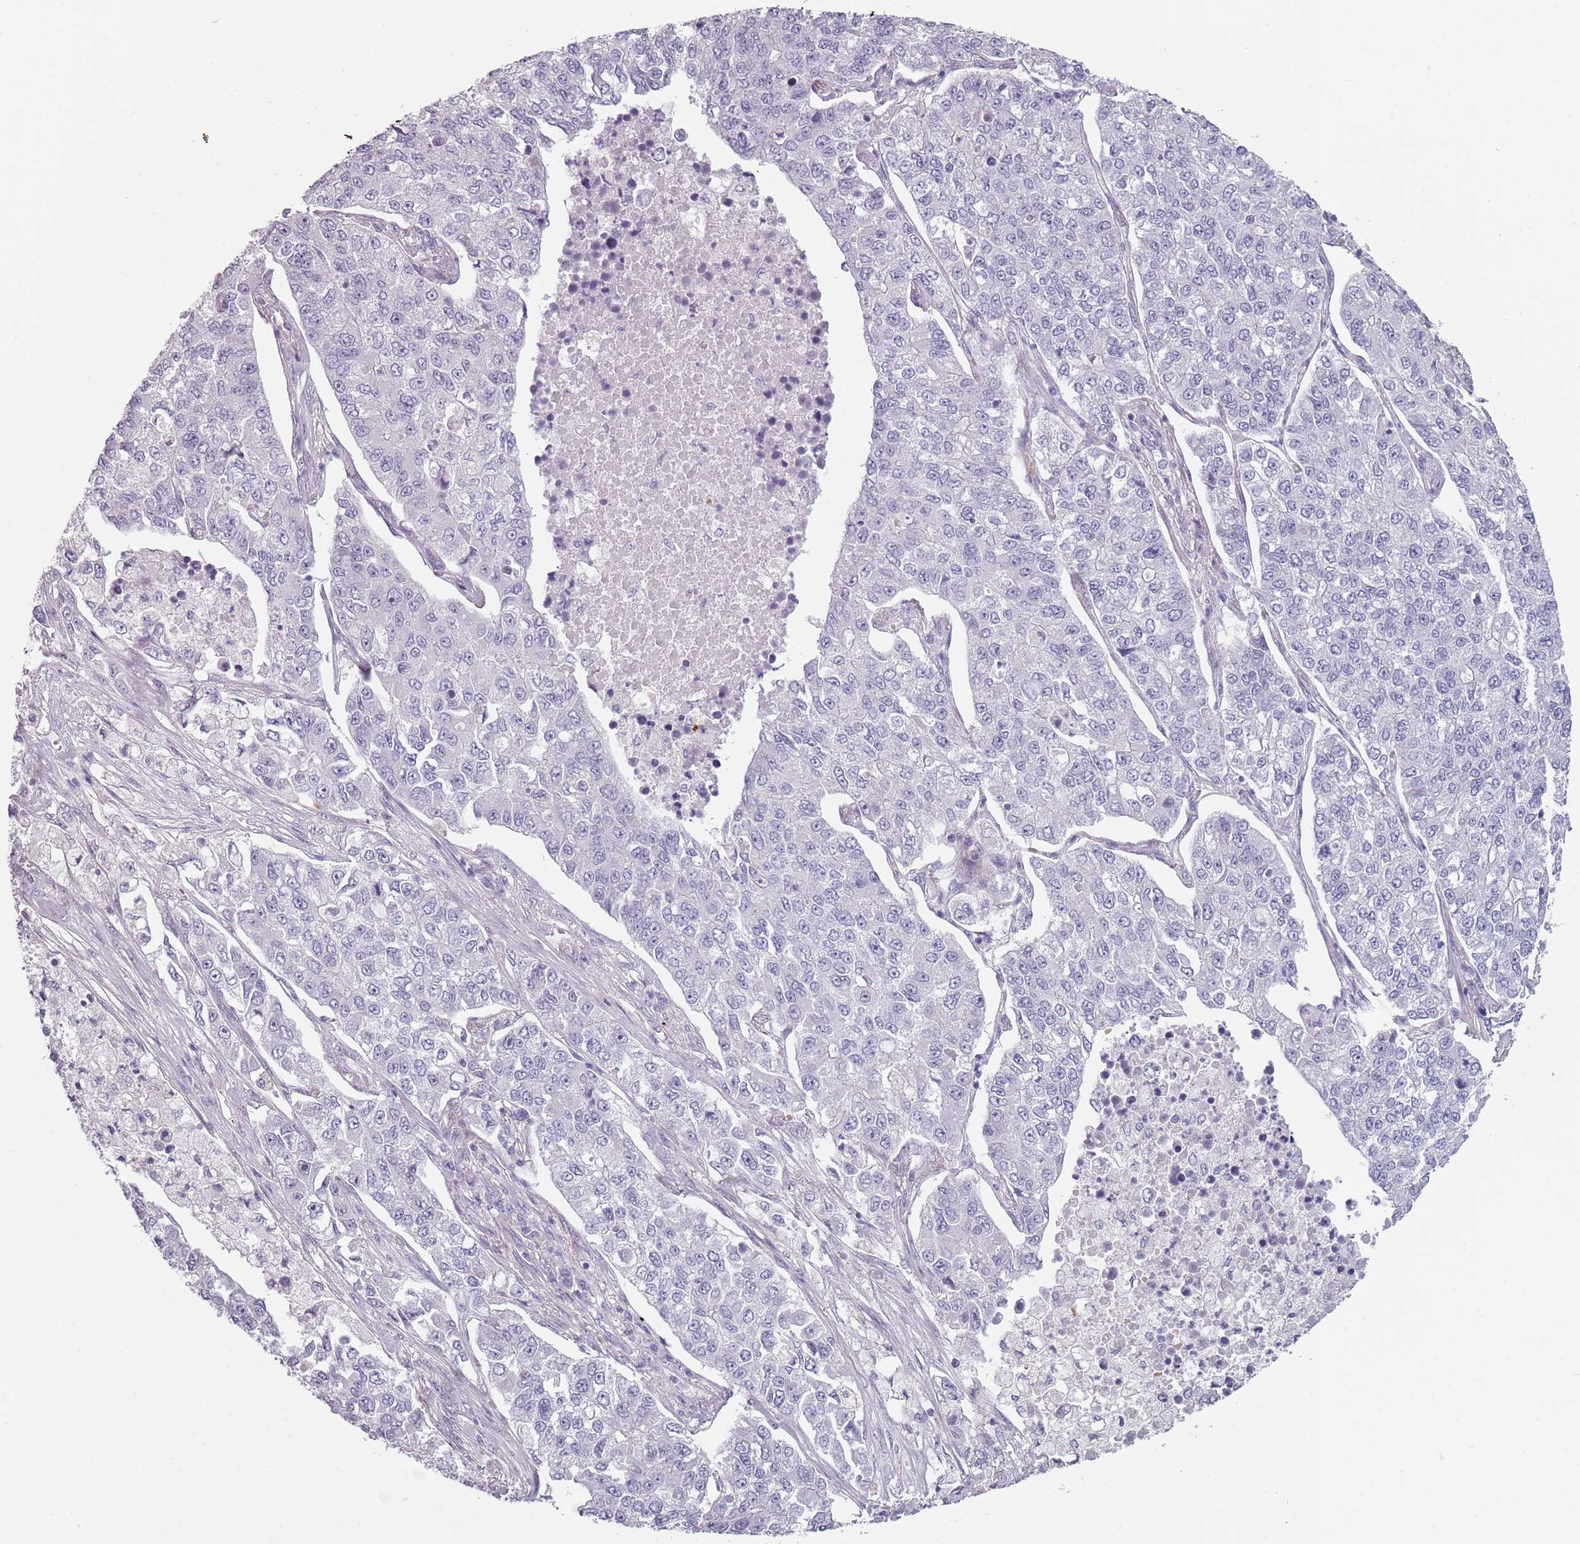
{"staining": {"intensity": "negative", "quantity": "none", "location": "none"}, "tissue": "lung cancer", "cell_type": "Tumor cells", "image_type": "cancer", "snomed": [{"axis": "morphology", "description": "Adenocarcinoma, NOS"}, {"axis": "topography", "description": "Lung"}], "caption": "Human lung adenocarcinoma stained for a protein using IHC exhibits no staining in tumor cells.", "gene": "PIEZO1", "patient": {"sex": "male", "age": 49}}